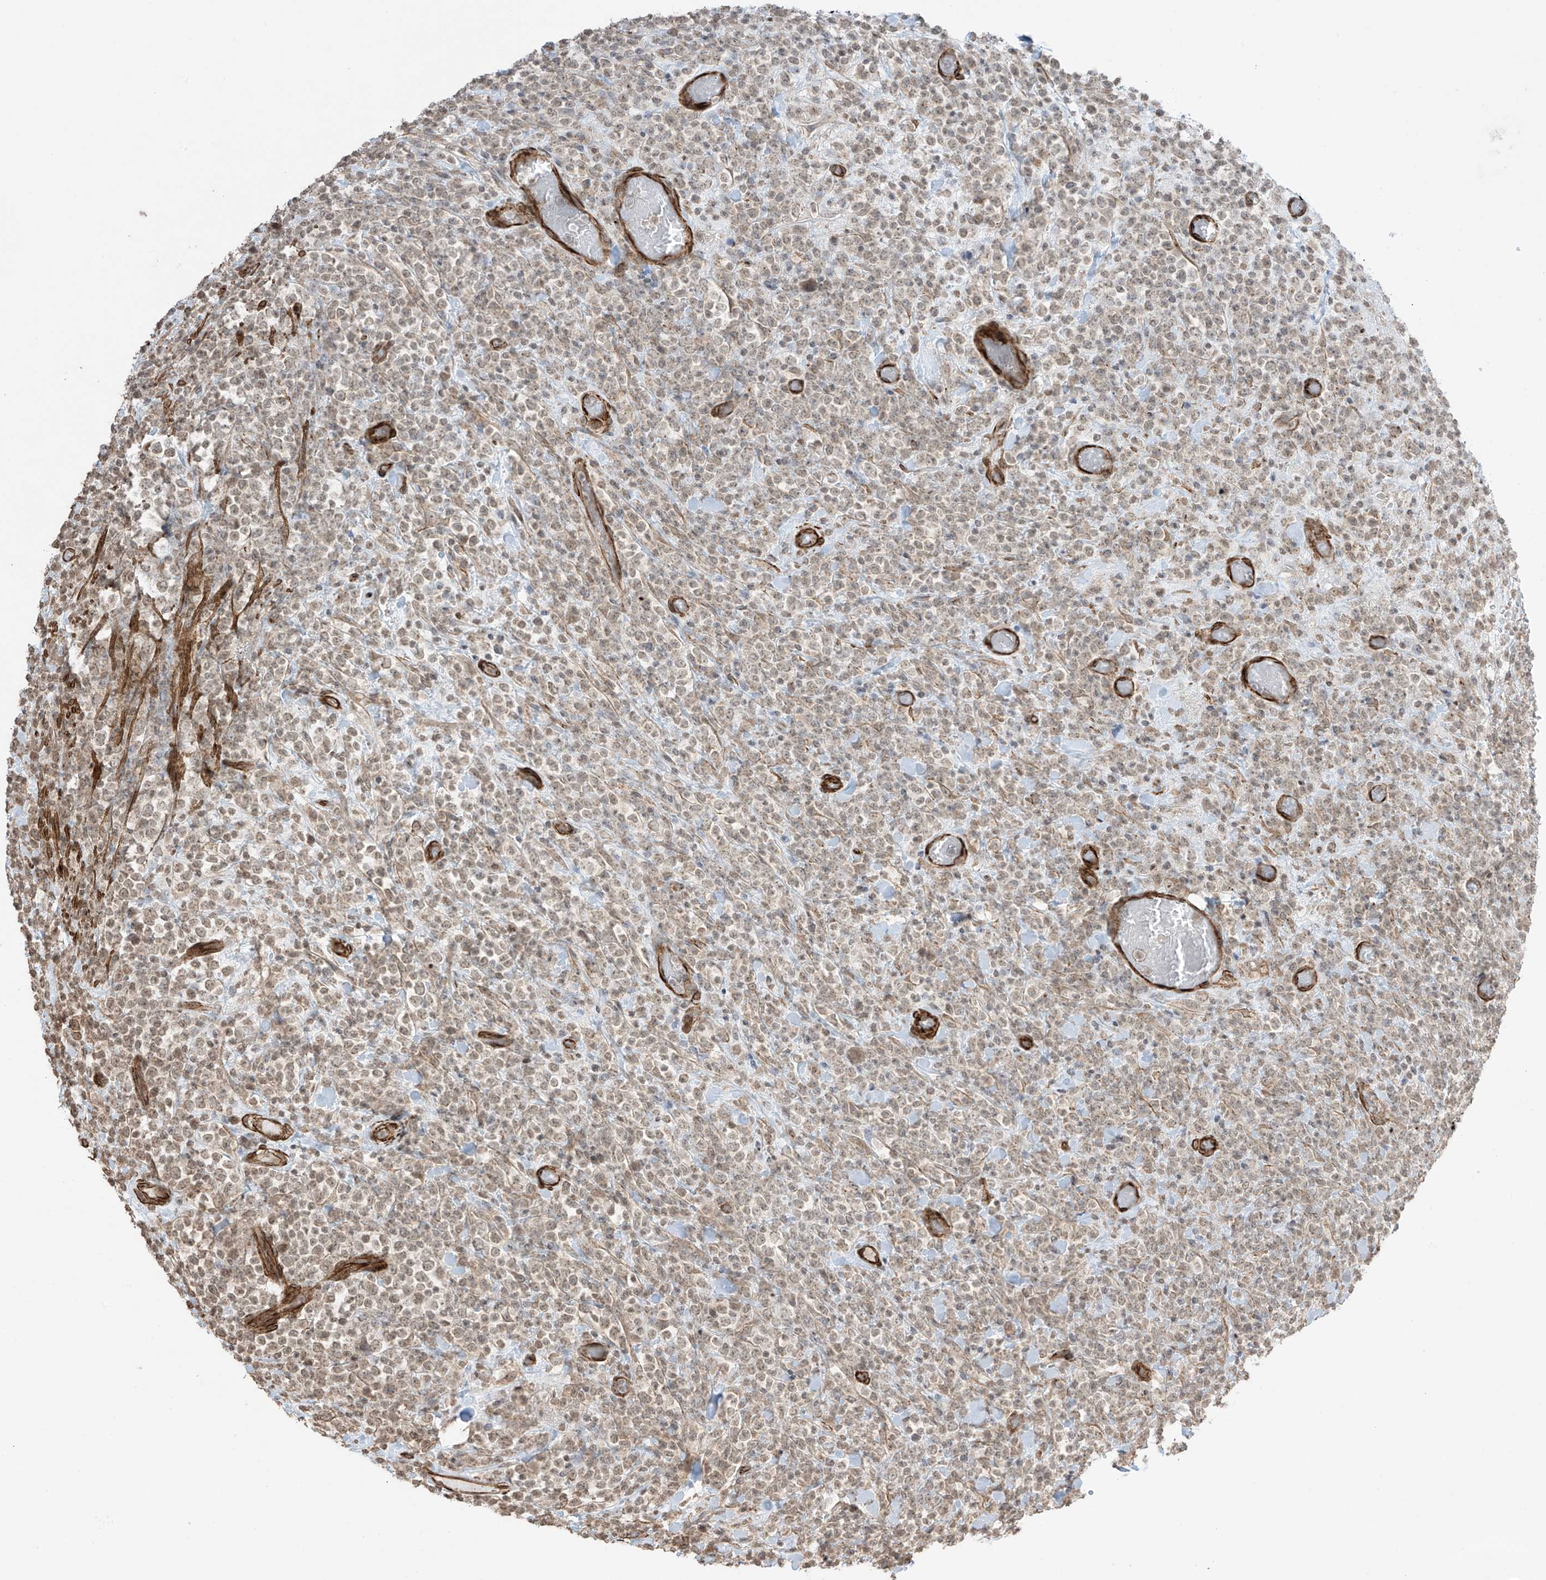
{"staining": {"intensity": "weak", "quantity": ">75%", "location": "nuclear"}, "tissue": "lymphoma", "cell_type": "Tumor cells", "image_type": "cancer", "snomed": [{"axis": "morphology", "description": "Malignant lymphoma, non-Hodgkin's type, High grade"}, {"axis": "topography", "description": "Colon"}], "caption": "Protein analysis of lymphoma tissue displays weak nuclear positivity in about >75% of tumor cells.", "gene": "TTLL5", "patient": {"sex": "female", "age": 53}}